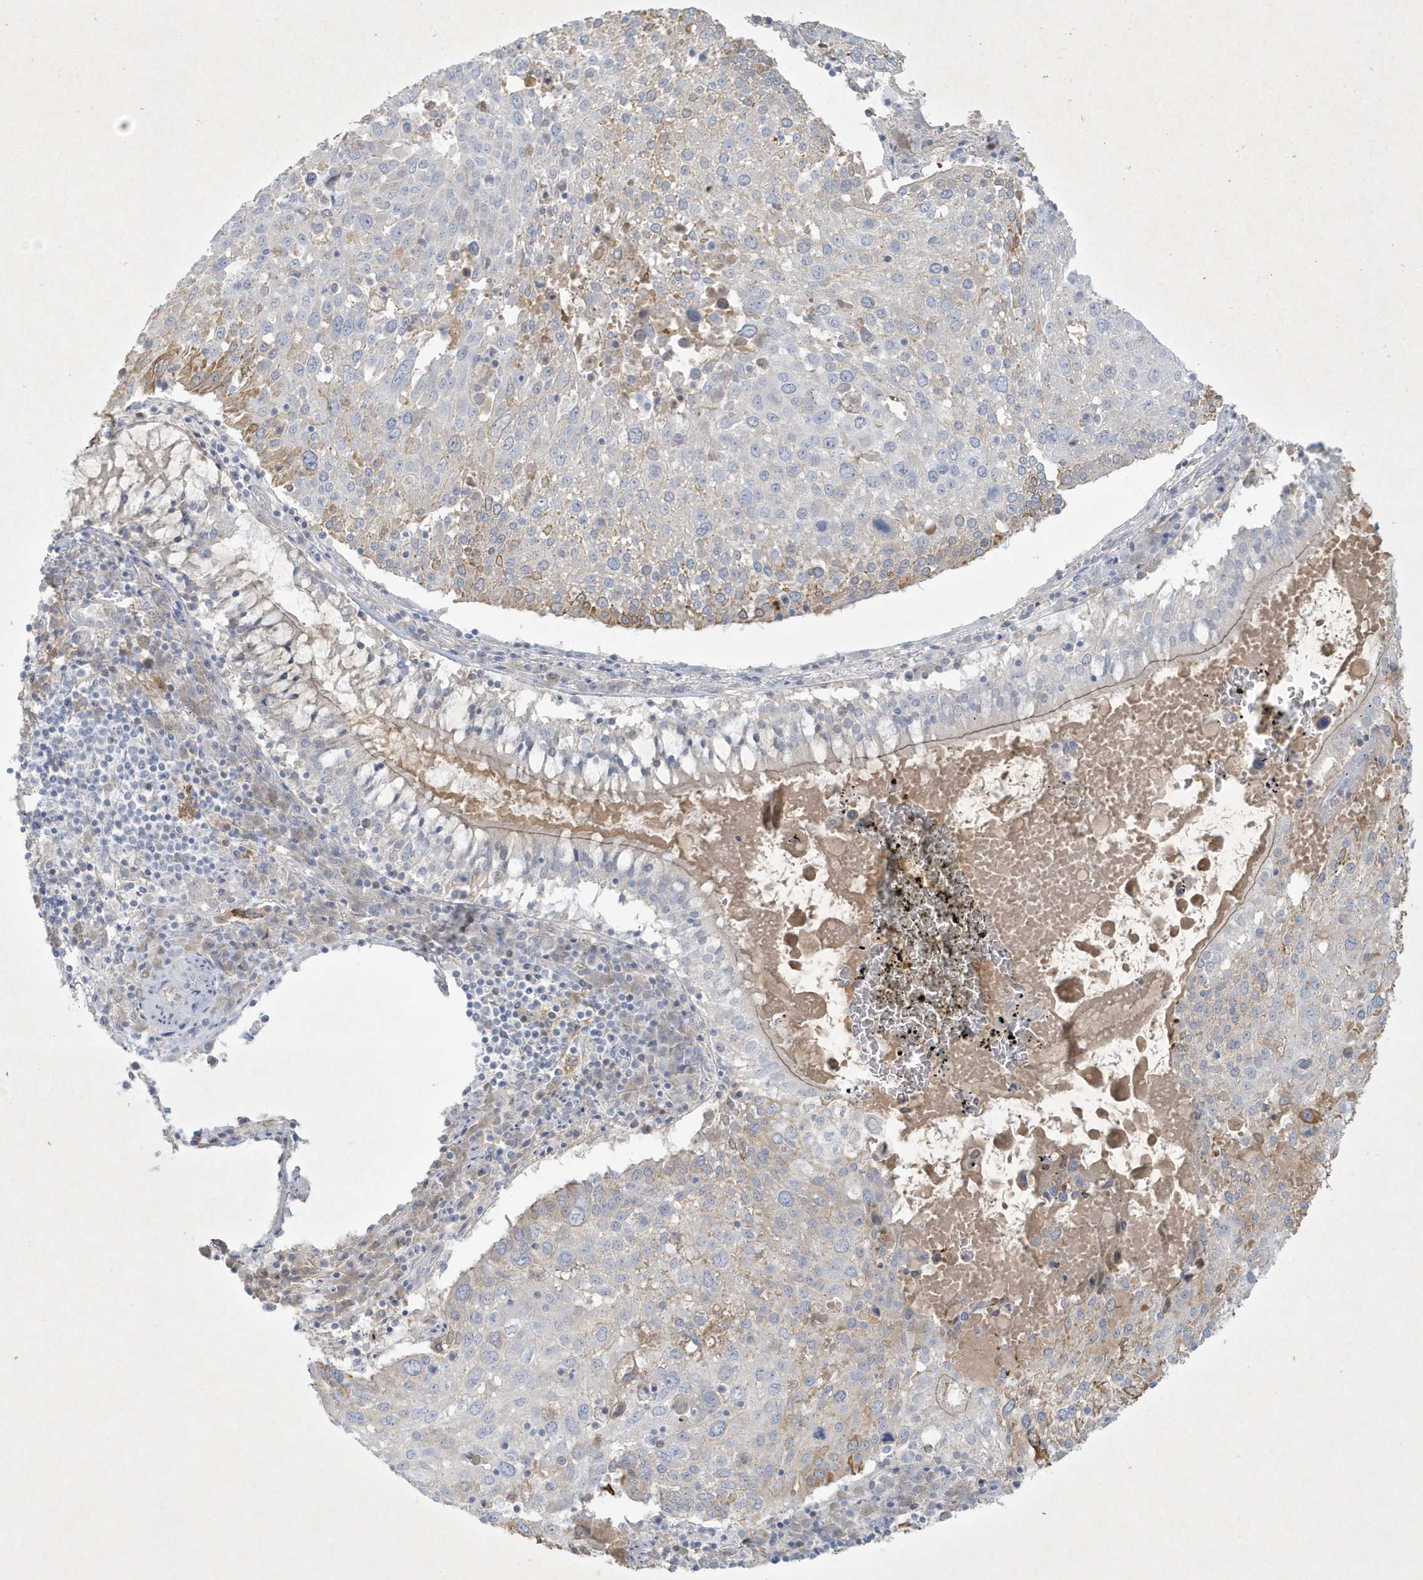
{"staining": {"intensity": "weak", "quantity": "<25%", "location": "cytoplasmic/membranous"}, "tissue": "lung cancer", "cell_type": "Tumor cells", "image_type": "cancer", "snomed": [{"axis": "morphology", "description": "Squamous cell carcinoma, NOS"}, {"axis": "topography", "description": "Lung"}], "caption": "The histopathology image exhibits no staining of tumor cells in lung squamous cell carcinoma. The staining is performed using DAB (3,3'-diaminobenzidine) brown chromogen with nuclei counter-stained in using hematoxylin.", "gene": "CCDC24", "patient": {"sex": "male", "age": 65}}